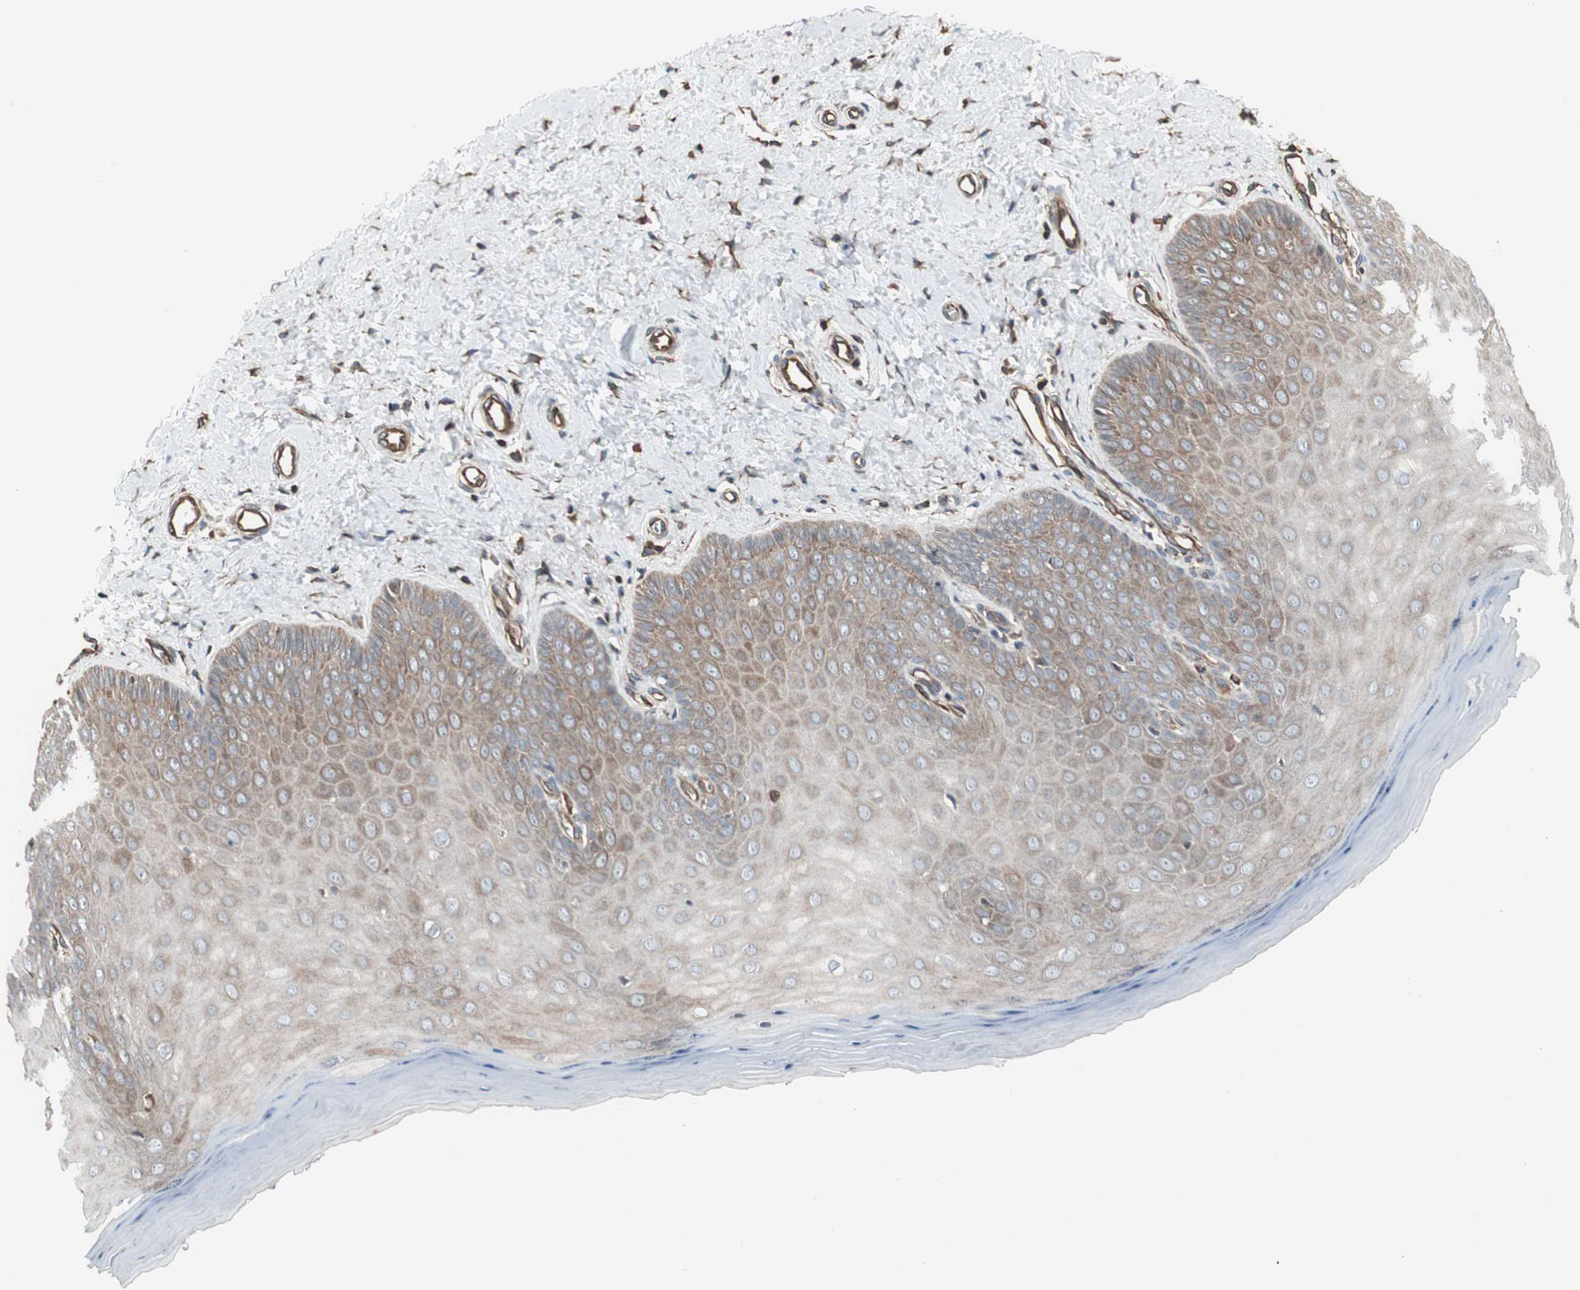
{"staining": {"intensity": "moderate", "quantity": "25%-75%", "location": "cytoplasmic/membranous"}, "tissue": "cervix", "cell_type": "Squamous epithelial cells", "image_type": "normal", "snomed": [{"axis": "morphology", "description": "Normal tissue, NOS"}, {"axis": "topography", "description": "Cervix"}], "caption": "Protein staining exhibits moderate cytoplasmic/membranous staining in approximately 25%-75% of squamous epithelial cells in benign cervix. (IHC, brightfield microscopy, high magnification).", "gene": "MAD2L2", "patient": {"sex": "female", "age": 55}}